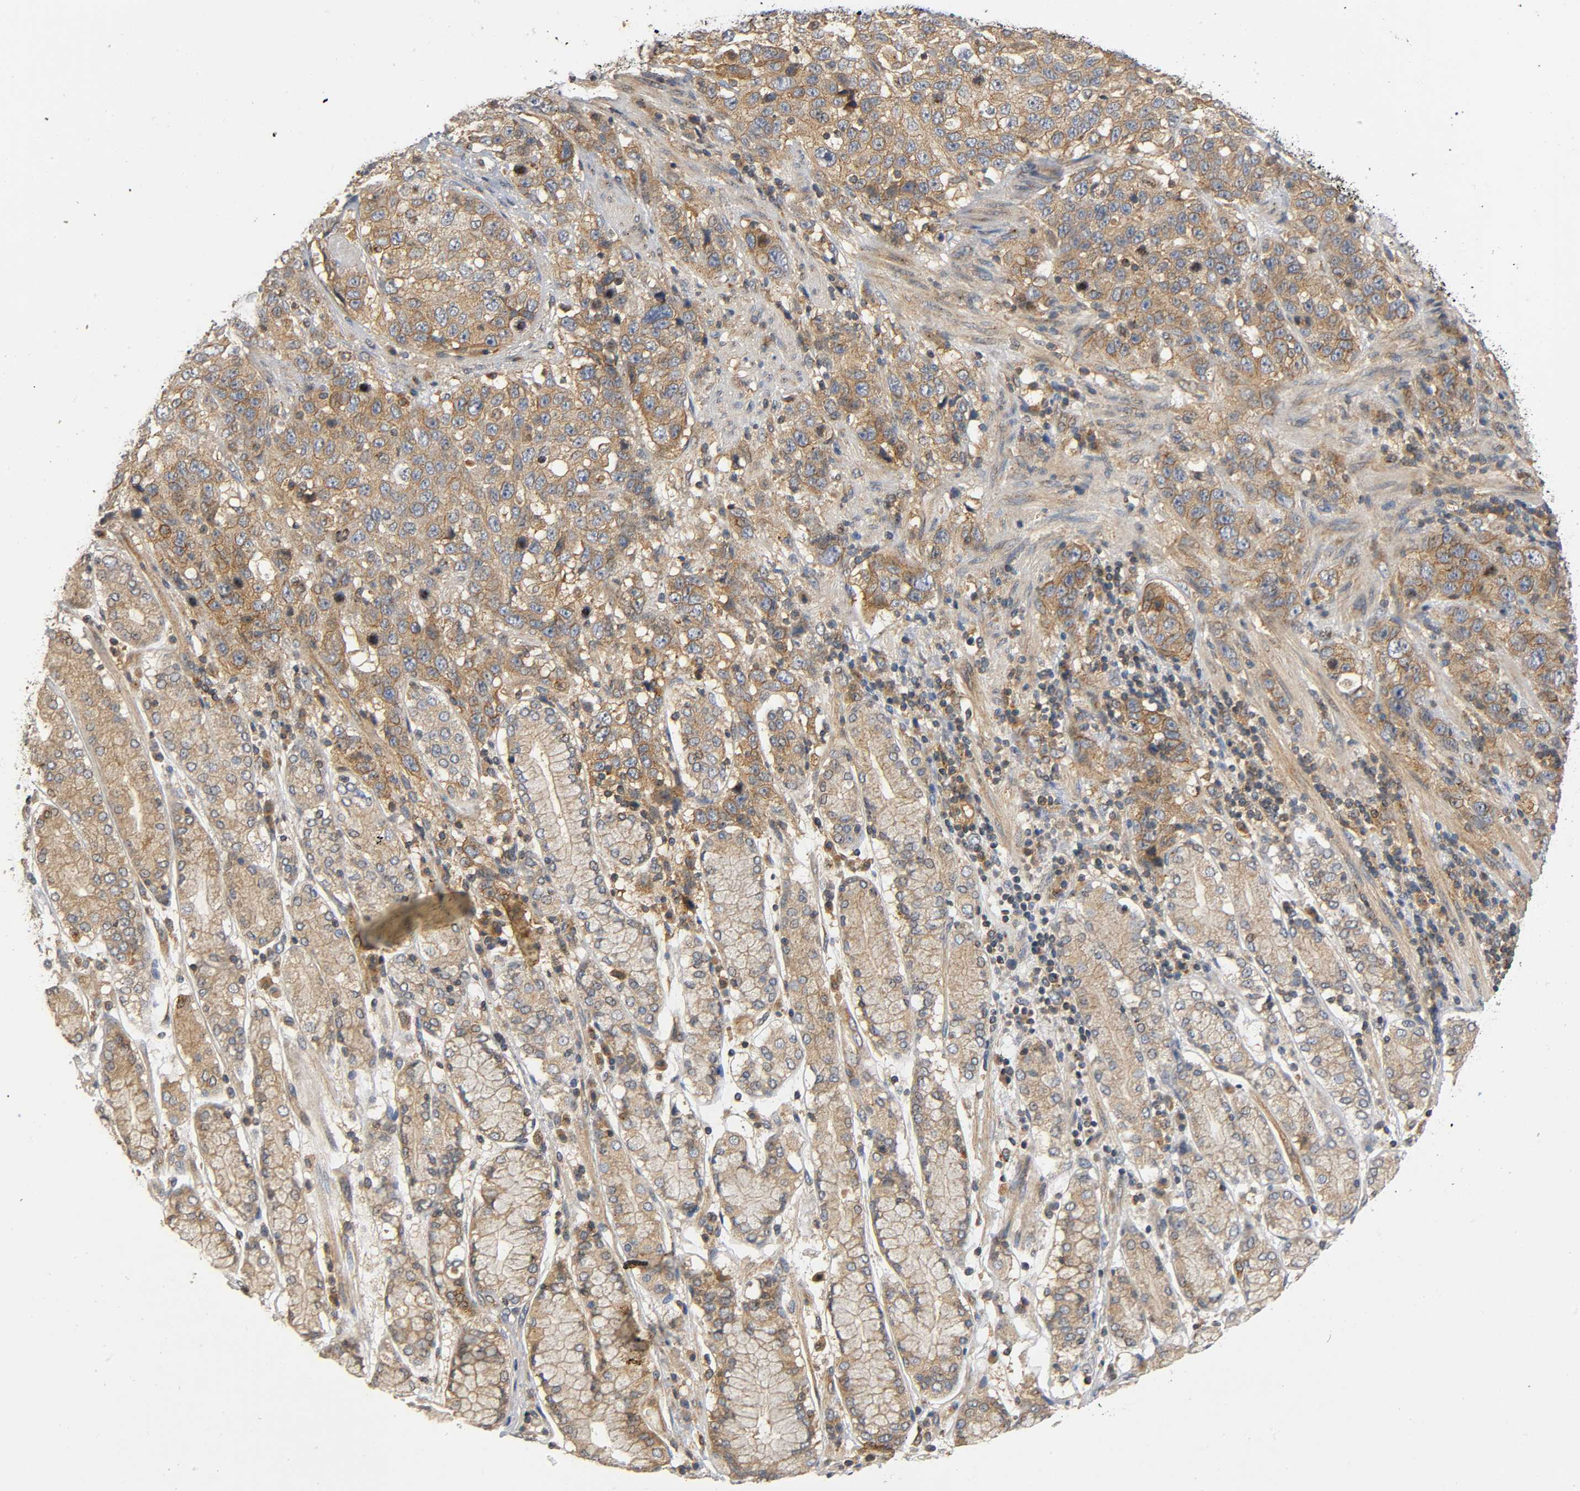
{"staining": {"intensity": "moderate", "quantity": ">75%", "location": "cytoplasmic/membranous"}, "tissue": "stomach cancer", "cell_type": "Tumor cells", "image_type": "cancer", "snomed": [{"axis": "morphology", "description": "Normal tissue, NOS"}, {"axis": "morphology", "description": "Adenocarcinoma, NOS"}, {"axis": "topography", "description": "Stomach"}], "caption": "Protein analysis of stomach adenocarcinoma tissue displays moderate cytoplasmic/membranous expression in about >75% of tumor cells.", "gene": "IKBKB", "patient": {"sex": "male", "age": 48}}